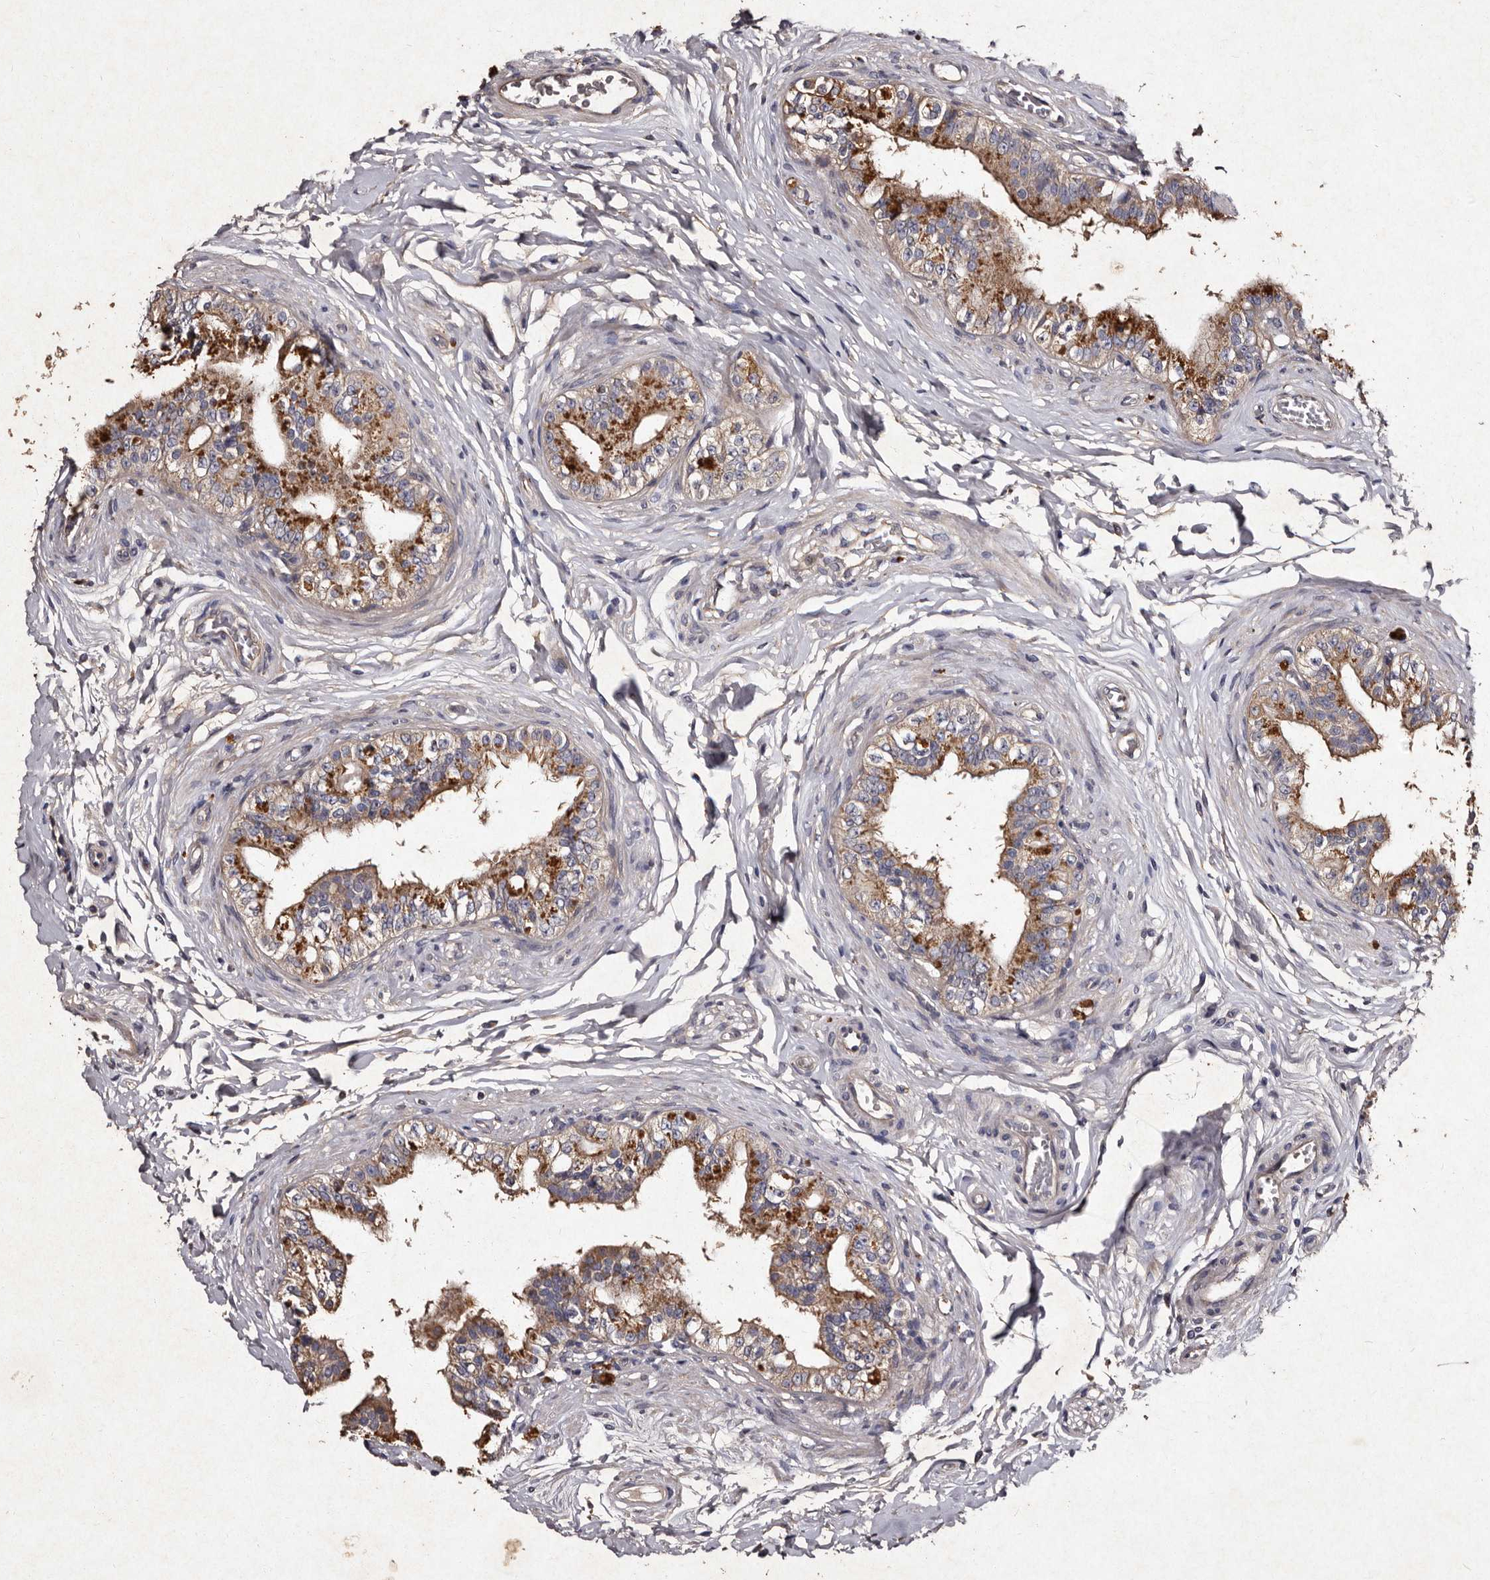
{"staining": {"intensity": "moderate", "quantity": ">75%", "location": "cytoplasmic/membranous"}, "tissue": "epididymis", "cell_type": "Glandular cells", "image_type": "normal", "snomed": [{"axis": "morphology", "description": "Normal tissue, NOS"}, {"axis": "topography", "description": "Testis"}, {"axis": "topography", "description": "Epididymis"}], "caption": "Human epididymis stained with a brown dye displays moderate cytoplasmic/membranous positive positivity in approximately >75% of glandular cells.", "gene": "TFB1M", "patient": {"sex": "male", "age": 36}}